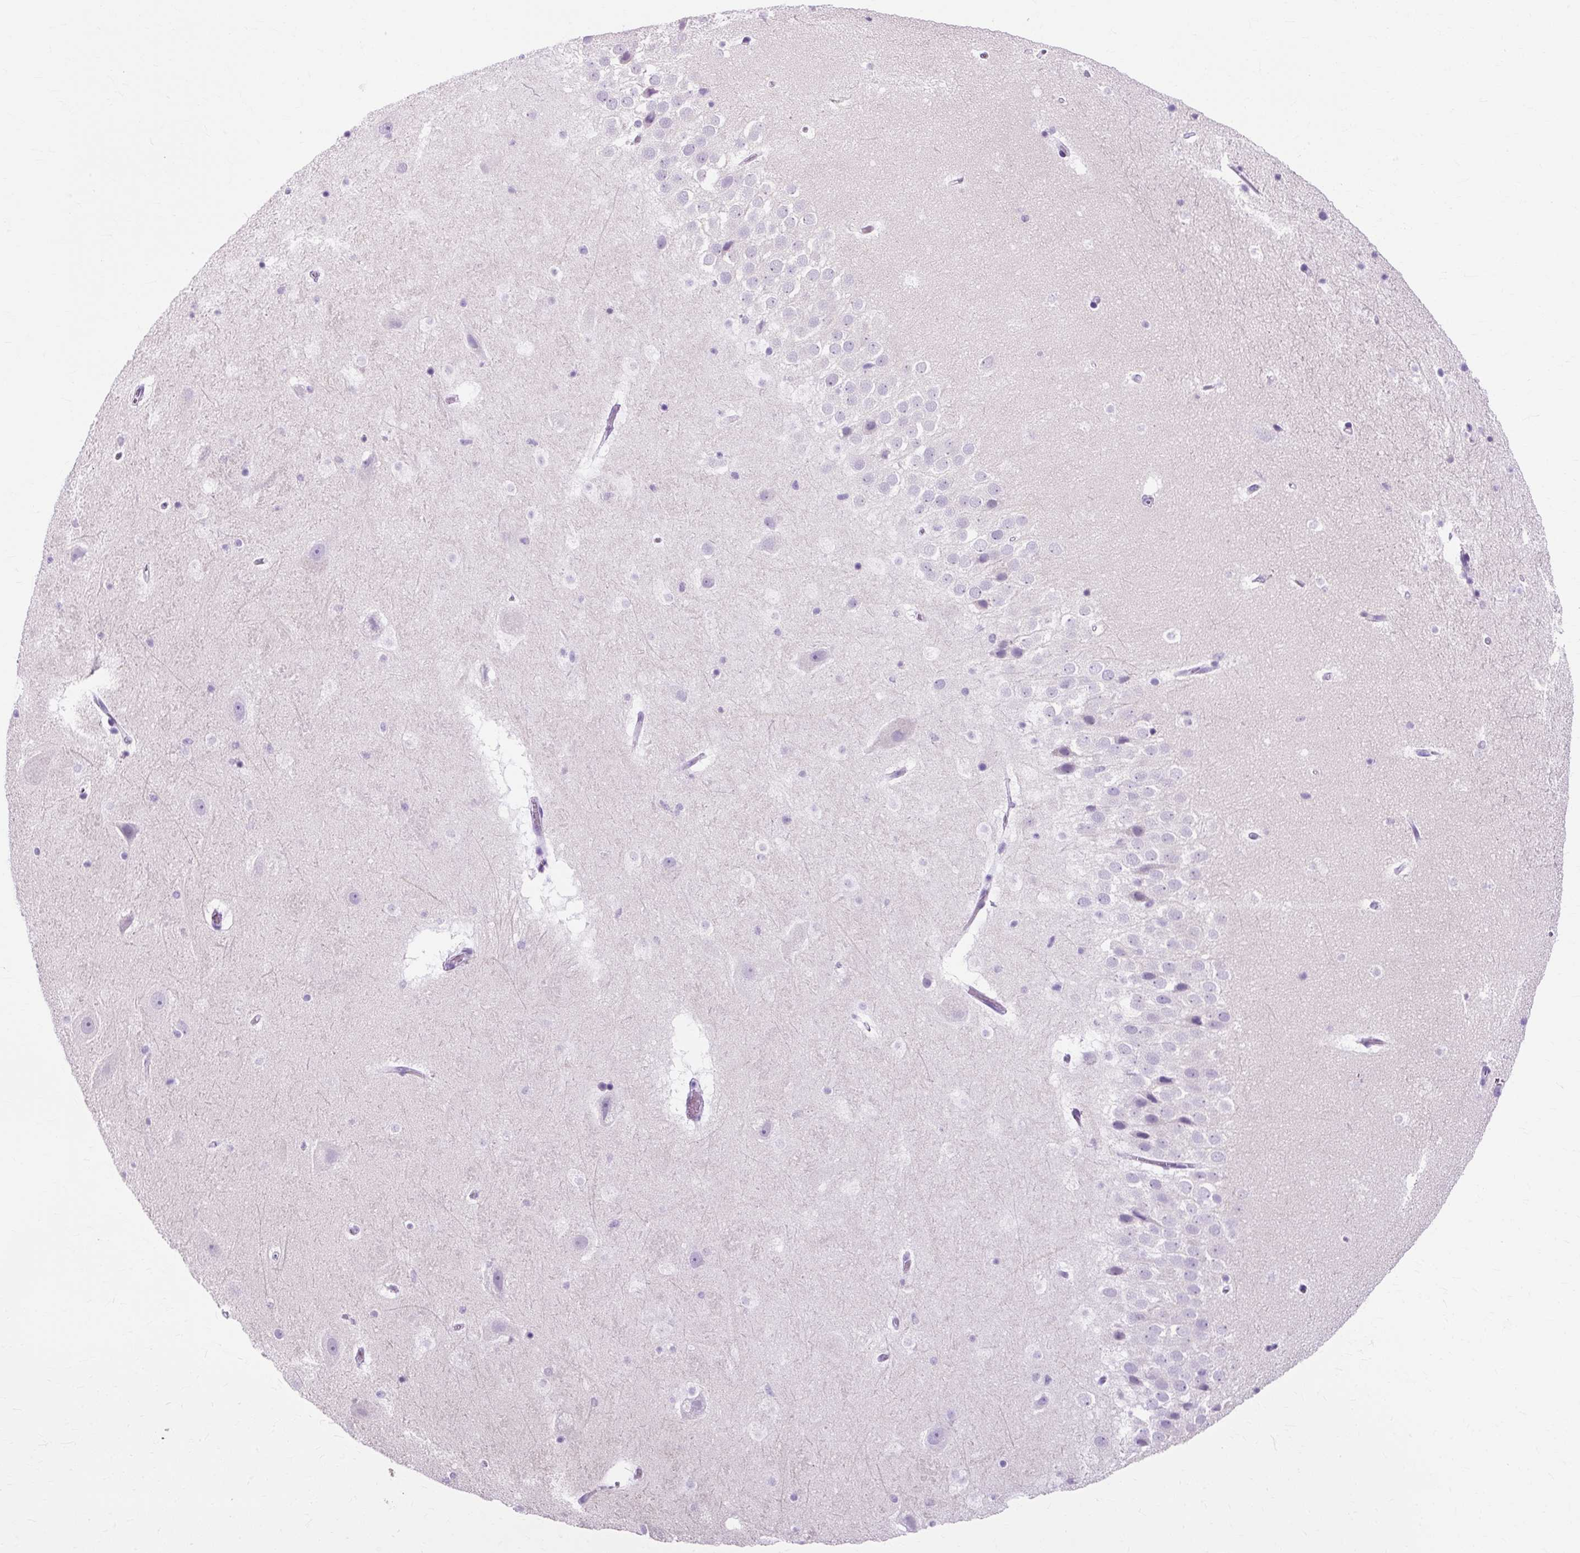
{"staining": {"intensity": "negative", "quantity": "none", "location": "none"}, "tissue": "hippocampus", "cell_type": "Glial cells", "image_type": "normal", "snomed": [{"axis": "morphology", "description": "Normal tissue, NOS"}, {"axis": "topography", "description": "Hippocampus"}], "caption": "Glial cells show no significant positivity in normal hippocampus. (Stains: DAB (3,3'-diaminobenzidine) immunohistochemistry (IHC) with hematoxylin counter stain, Microscopy: brightfield microscopy at high magnification).", "gene": "TMEM89", "patient": {"sex": "male", "age": 37}}